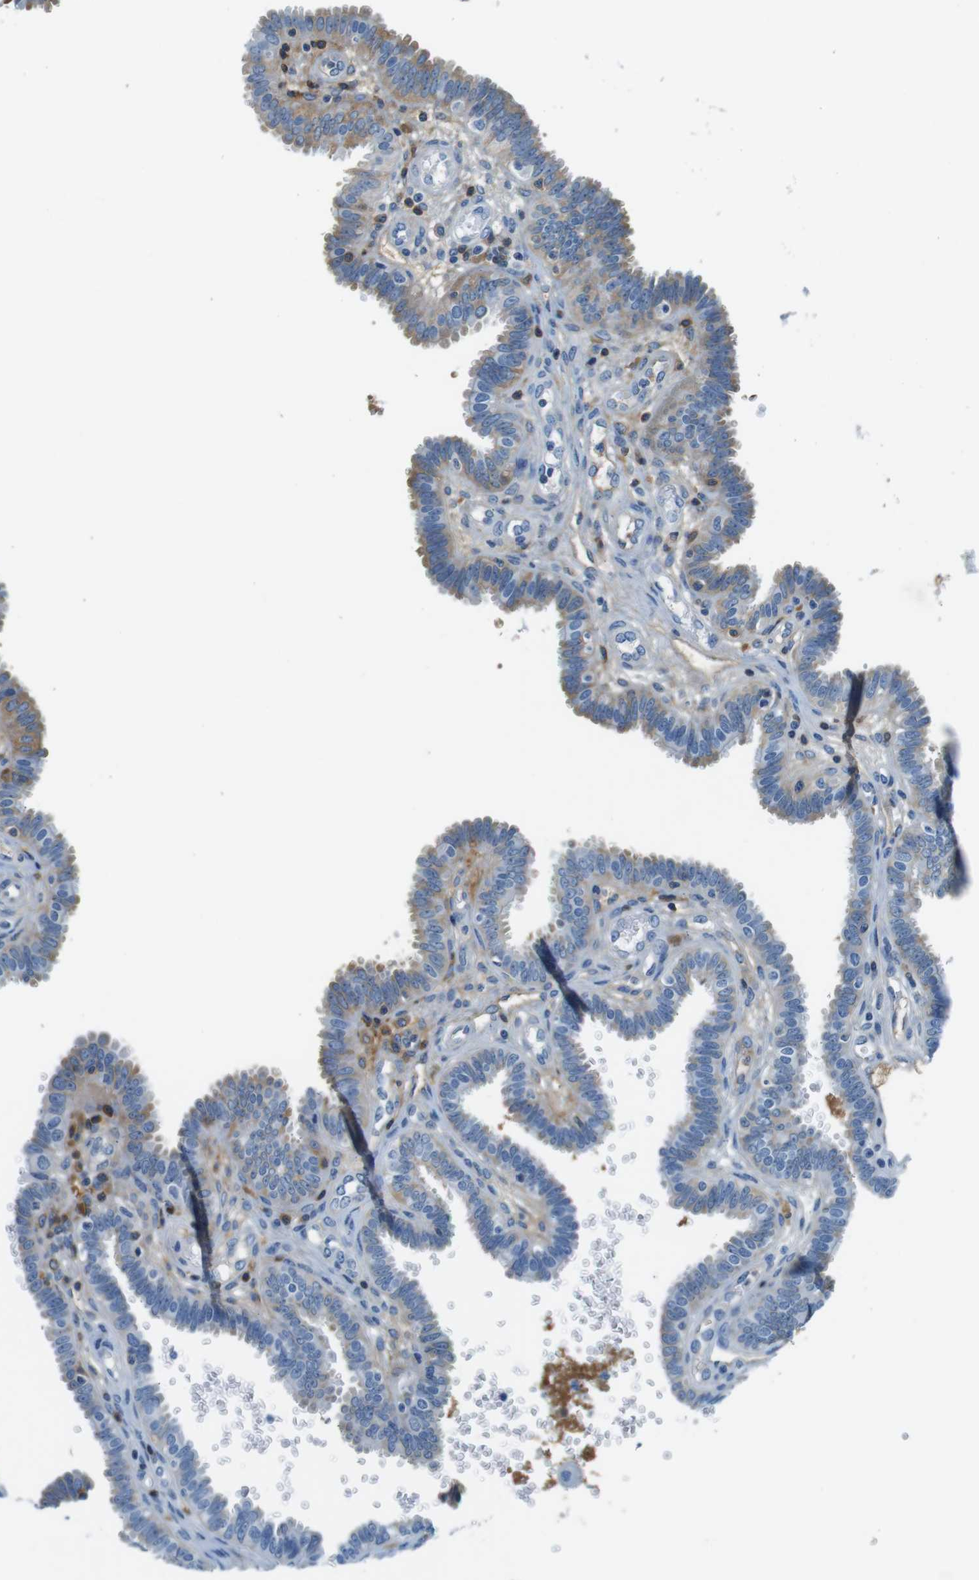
{"staining": {"intensity": "moderate", "quantity": "25%-75%", "location": "cytoplasmic/membranous"}, "tissue": "fallopian tube", "cell_type": "Glandular cells", "image_type": "normal", "snomed": [{"axis": "morphology", "description": "Normal tissue, NOS"}, {"axis": "topography", "description": "Fallopian tube"}], "caption": "Fallopian tube stained with IHC shows moderate cytoplasmic/membranous expression in about 25%-75% of glandular cells.", "gene": "IGHD", "patient": {"sex": "female", "age": 32}}